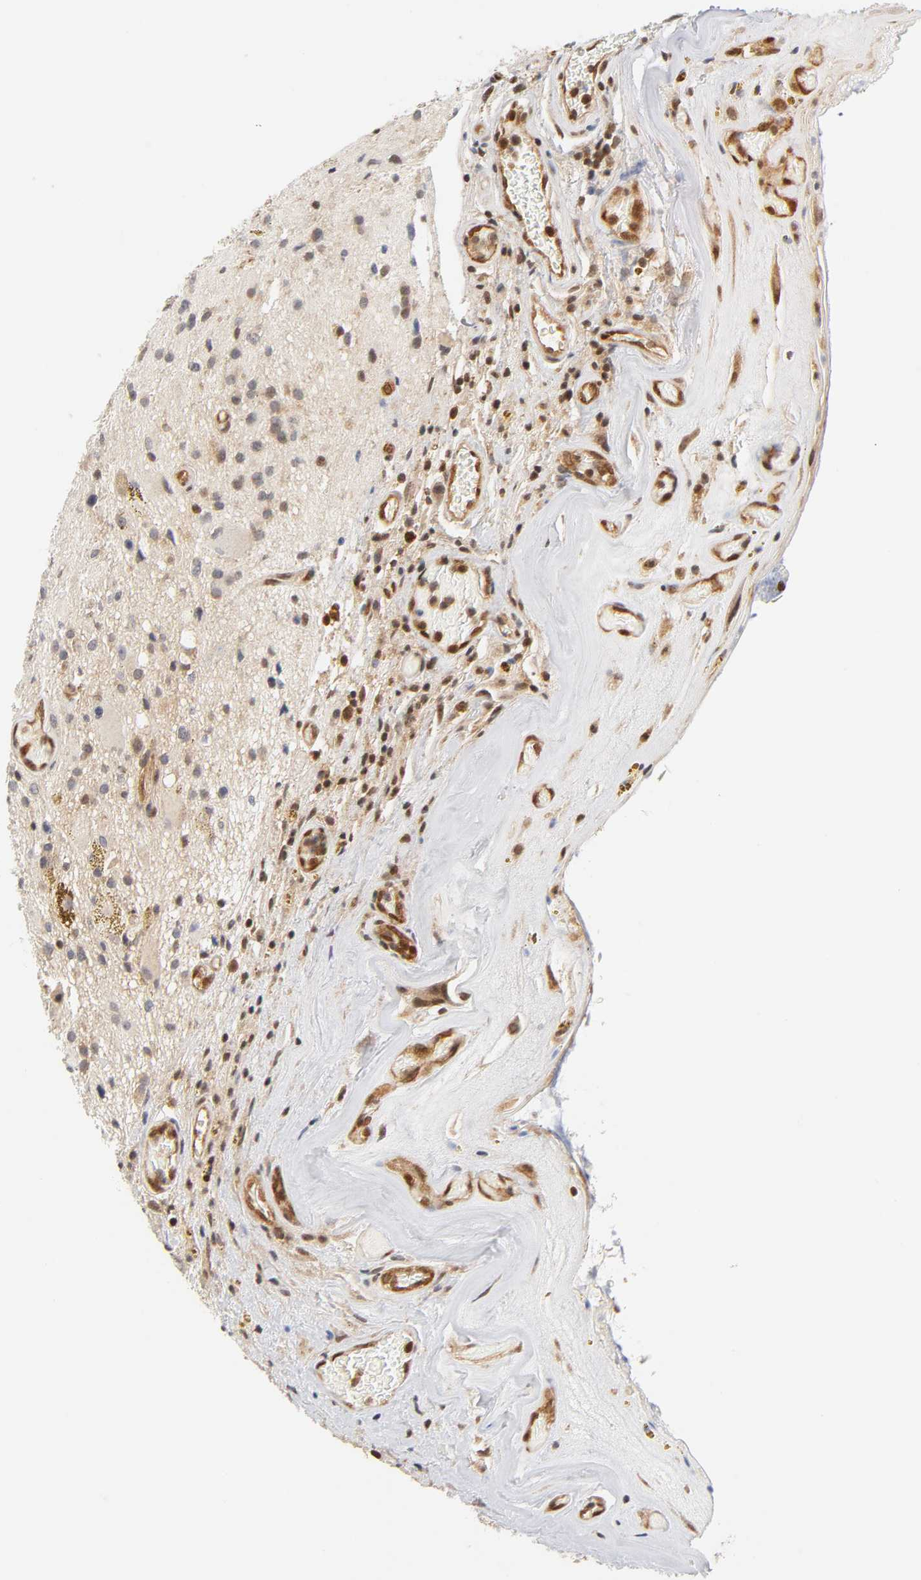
{"staining": {"intensity": "weak", "quantity": "25%-75%", "location": "cytoplasmic/membranous,nuclear"}, "tissue": "glioma", "cell_type": "Tumor cells", "image_type": "cancer", "snomed": [{"axis": "morphology", "description": "Glioma, malignant, Low grade"}, {"axis": "topography", "description": "Brain"}], "caption": "A histopathology image showing weak cytoplasmic/membranous and nuclear staining in about 25%-75% of tumor cells in glioma, as visualized by brown immunohistochemical staining.", "gene": "CDC37", "patient": {"sex": "male", "age": 58}}